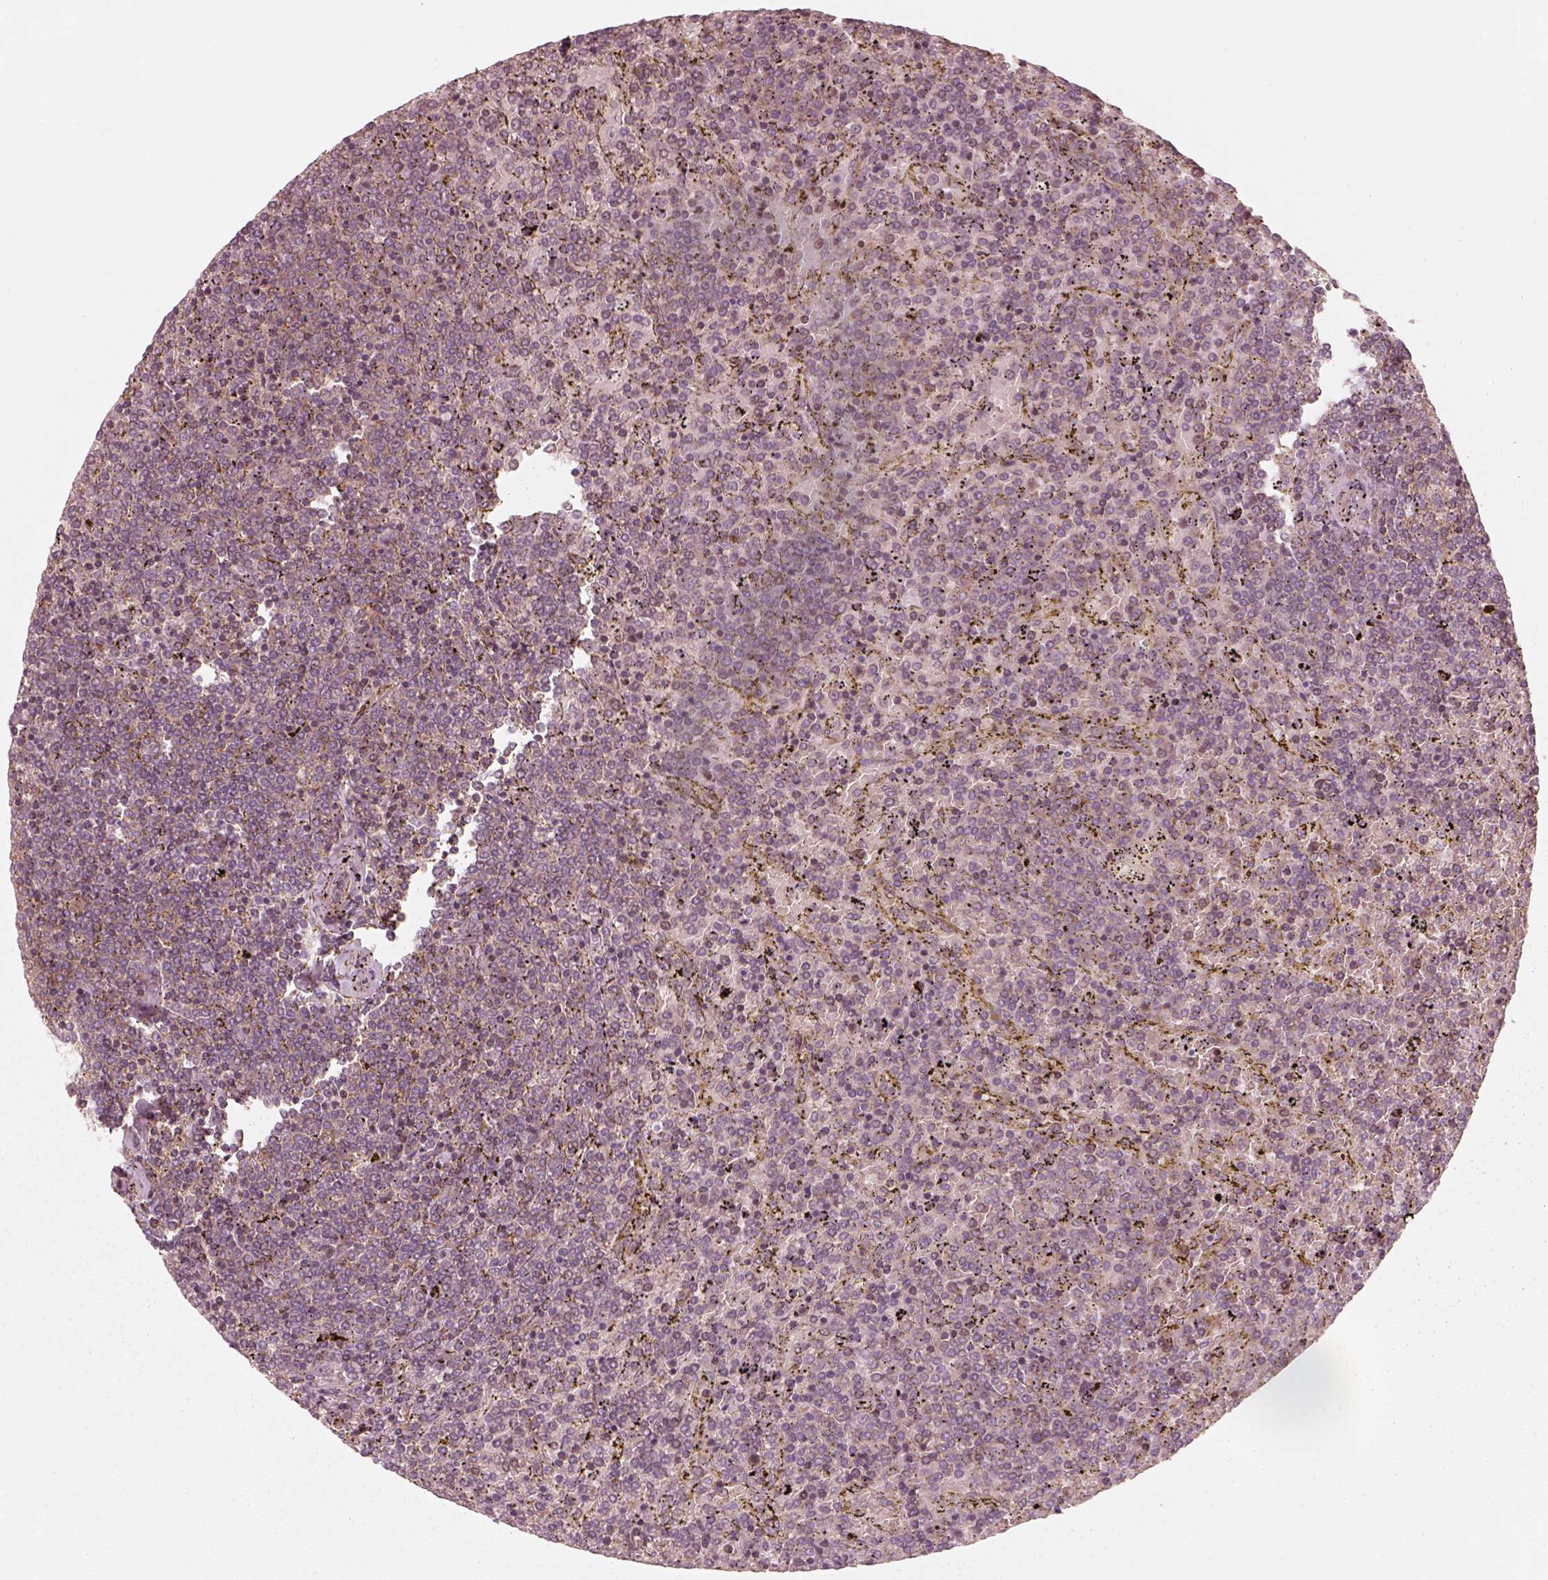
{"staining": {"intensity": "negative", "quantity": "none", "location": "none"}, "tissue": "lymphoma", "cell_type": "Tumor cells", "image_type": "cancer", "snomed": [{"axis": "morphology", "description": "Malignant lymphoma, non-Hodgkin's type, Low grade"}, {"axis": "topography", "description": "Spleen"}], "caption": "IHC of low-grade malignant lymphoma, non-Hodgkin's type demonstrates no positivity in tumor cells.", "gene": "CNOT2", "patient": {"sex": "female", "age": 77}}